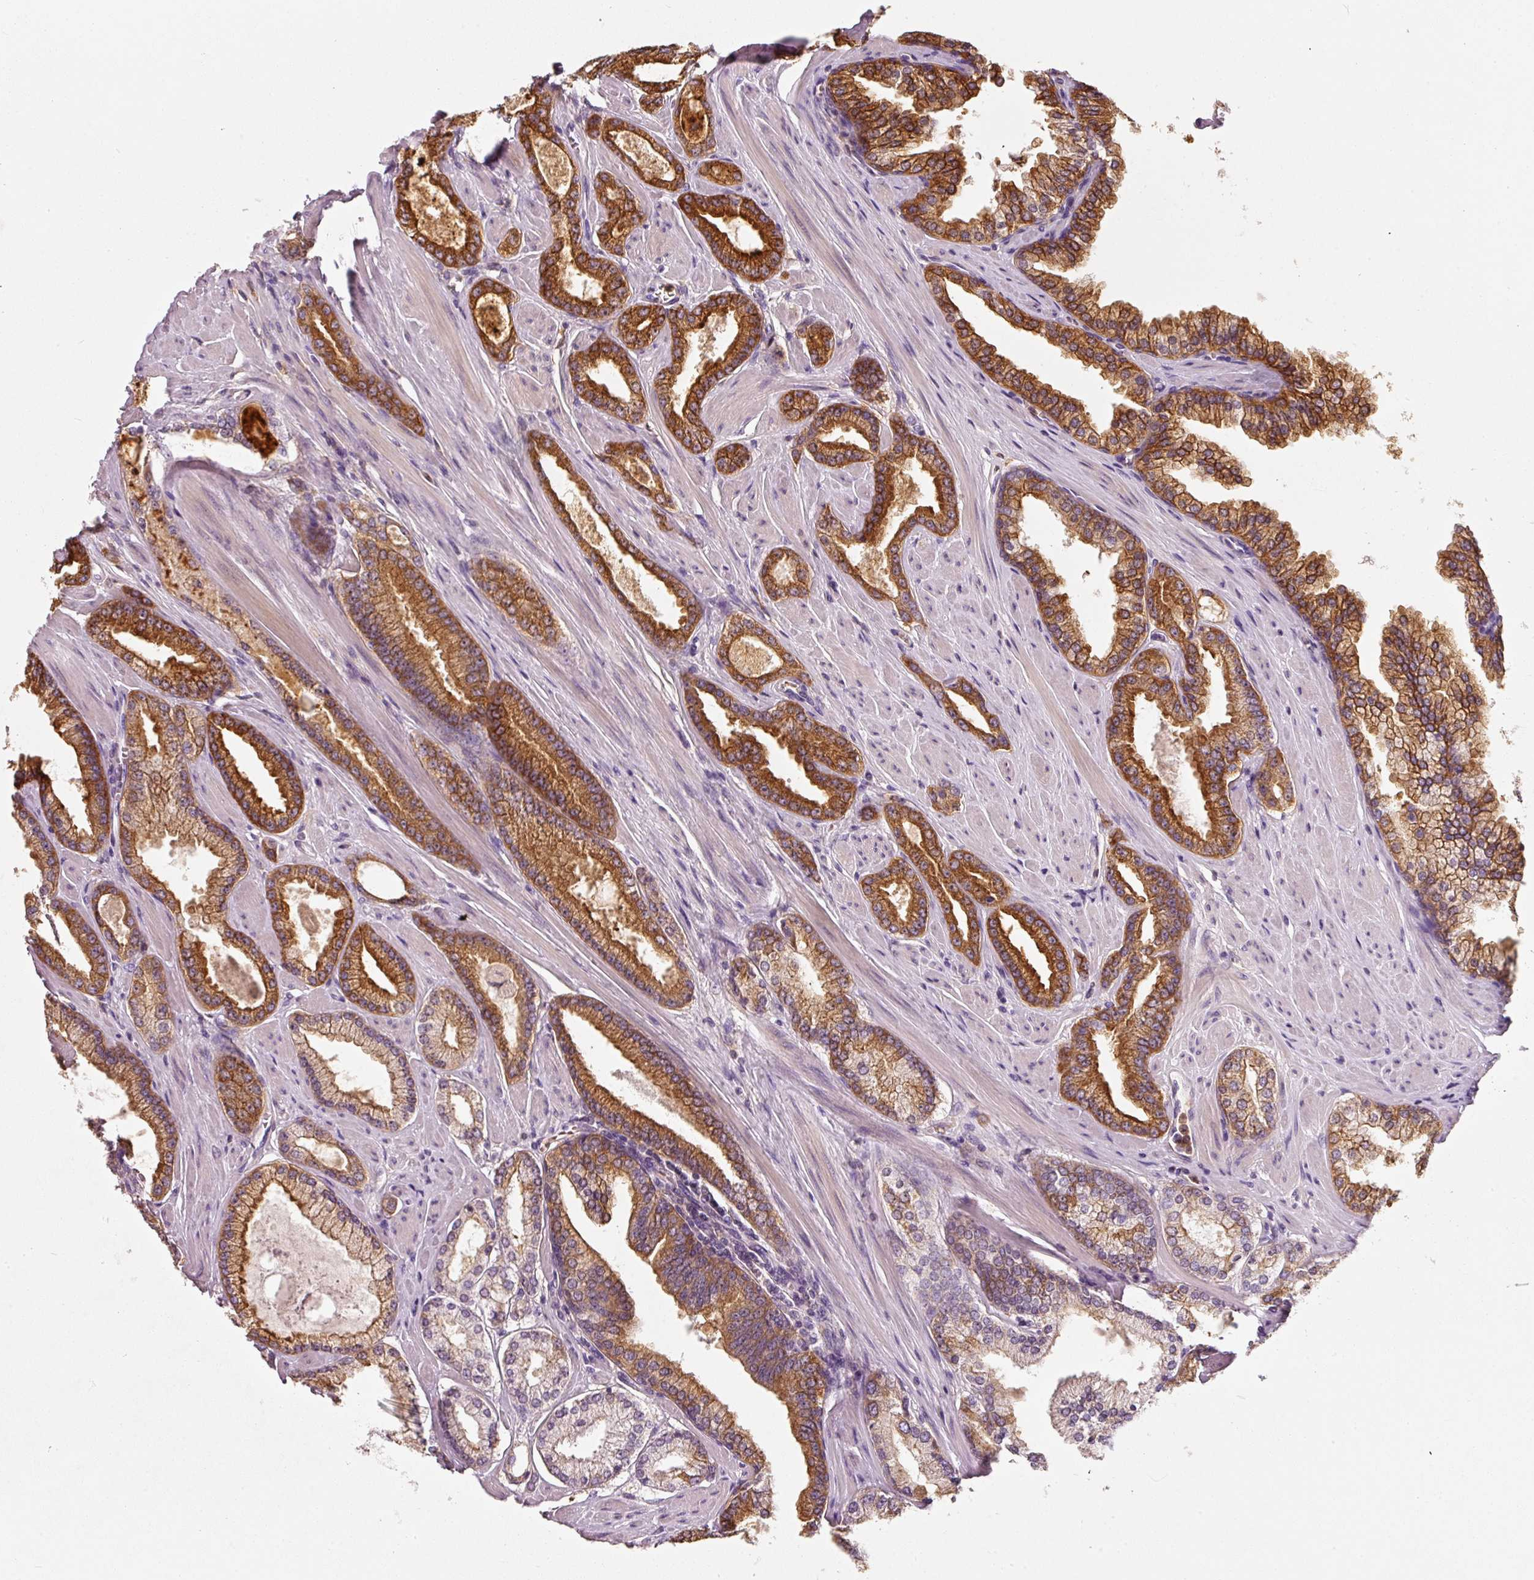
{"staining": {"intensity": "strong", "quantity": "25%-75%", "location": "cytoplasmic/membranous"}, "tissue": "prostate cancer", "cell_type": "Tumor cells", "image_type": "cancer", "snomed": [{"axis": "morphology", "description": "Adenocarcinoma, Low grade"}, {"axis": "topography", "description": "Prostate"}], "caption": "Immunohistochemistry (IHC) of human prostate low-grade adenocarcinoma demonstrates high levels of strong cytoplasmic/membranous staining in approximately 25%-75% of tumor cells. (Brightfield microscopy of DAB IHC at high magnification).", "gene": "IQGAP2", "patient": {"sex": "male", "age": 42}}